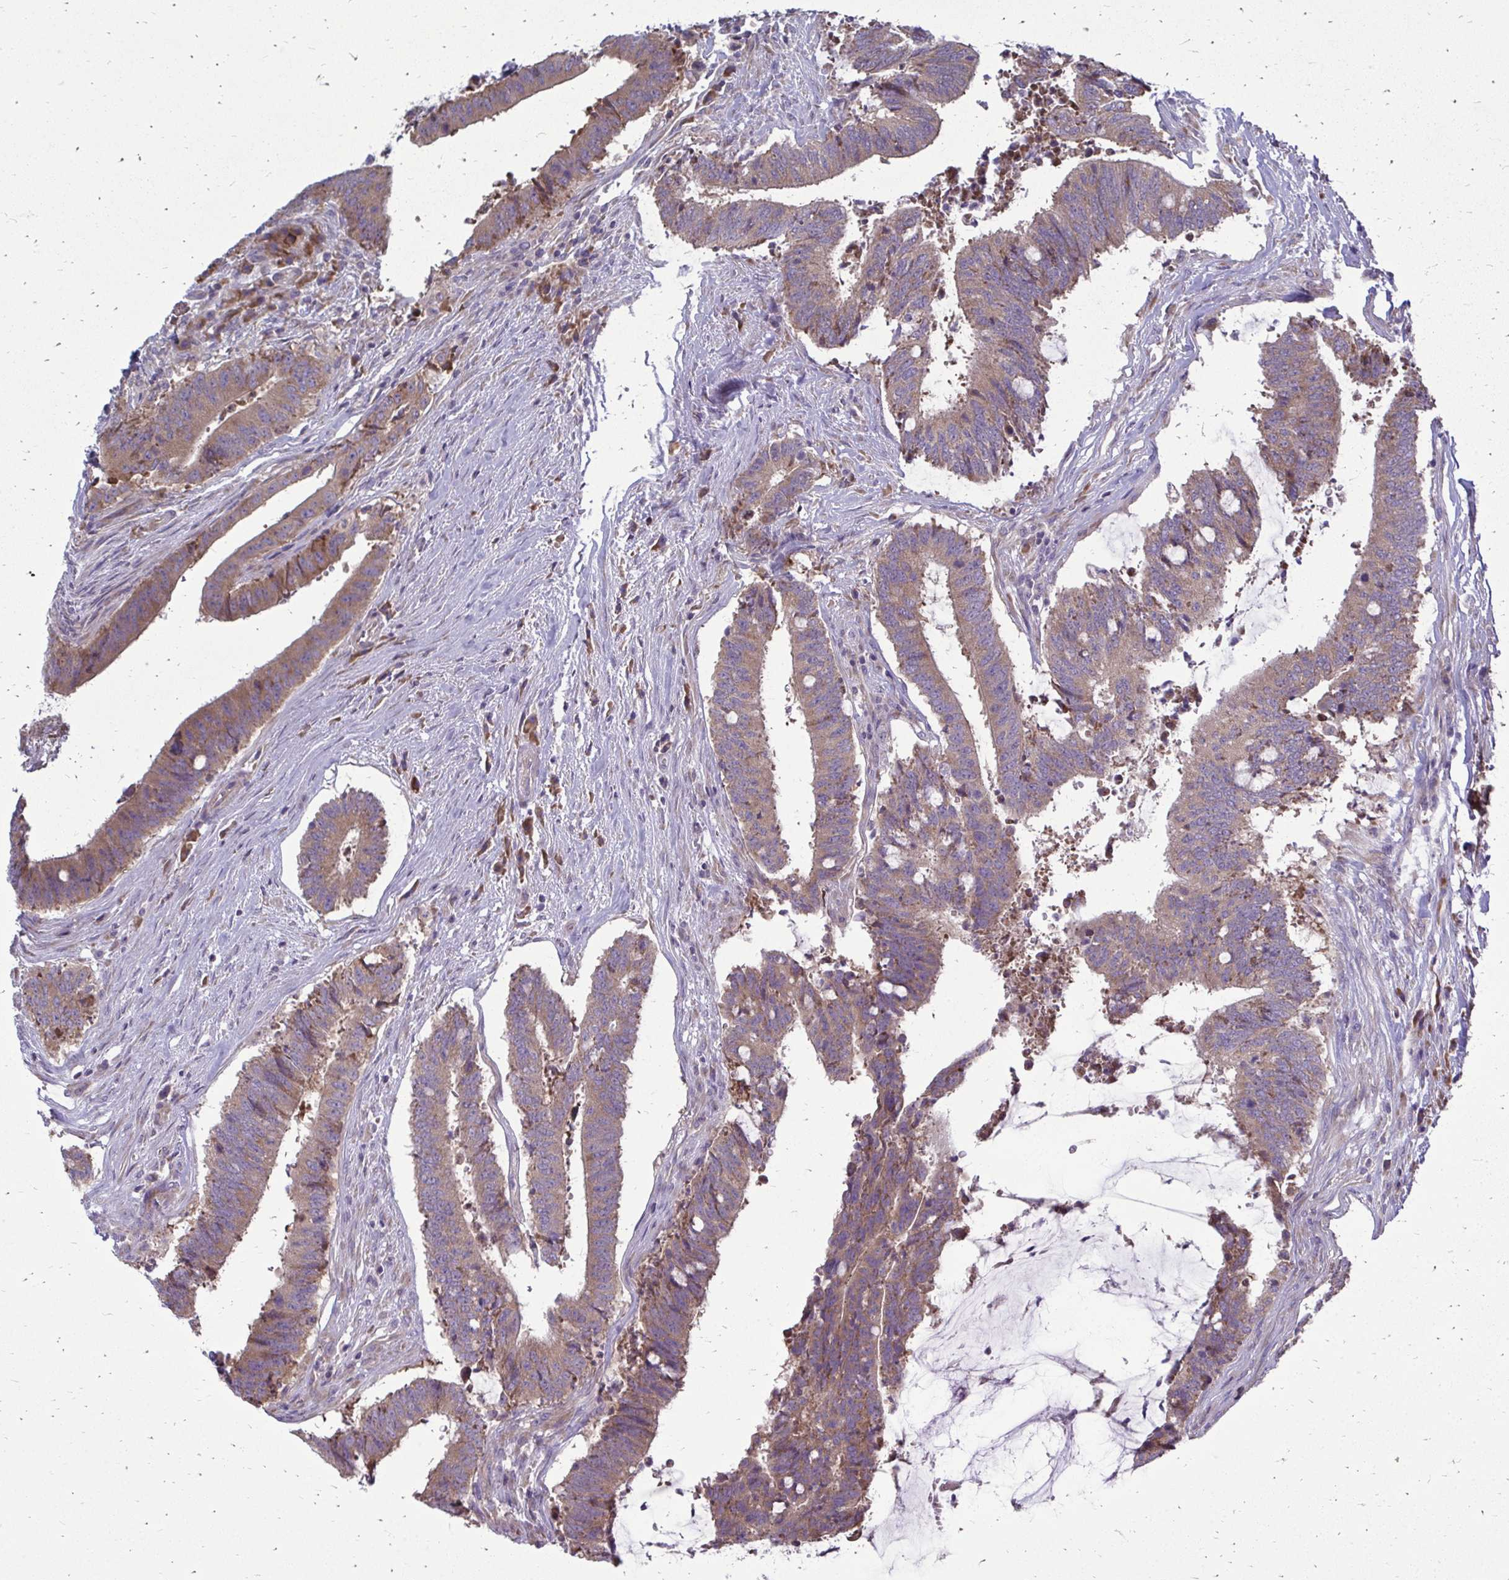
{"staining": {"intensity": "moderate", "quantity": ">75%", "location": "cytoplasmic/membranous"}, "tissue": "colorectal cancer", "cell_type": "Tumor cells", "image_type": "cancer", "snomed": [{"axis": "morphology", "description": "Adenocarcinoma, NOS"}, {"axis": "topography", "description": "Colon"}], "caption": "Tumor cells reveal medium levels of moderate cytoplasmic/membranous positivity in about >75% of cells in human colorectal cancer (adenocarcinoma). The staining is performed using DAB (3,3'-diaminobenzidine) brown chromogen to label protein expression. The nuclei are counter-stained blue using hematoxylin.", "gene": "RPLP2", "patient": {"sex": "female", "age": 43}}